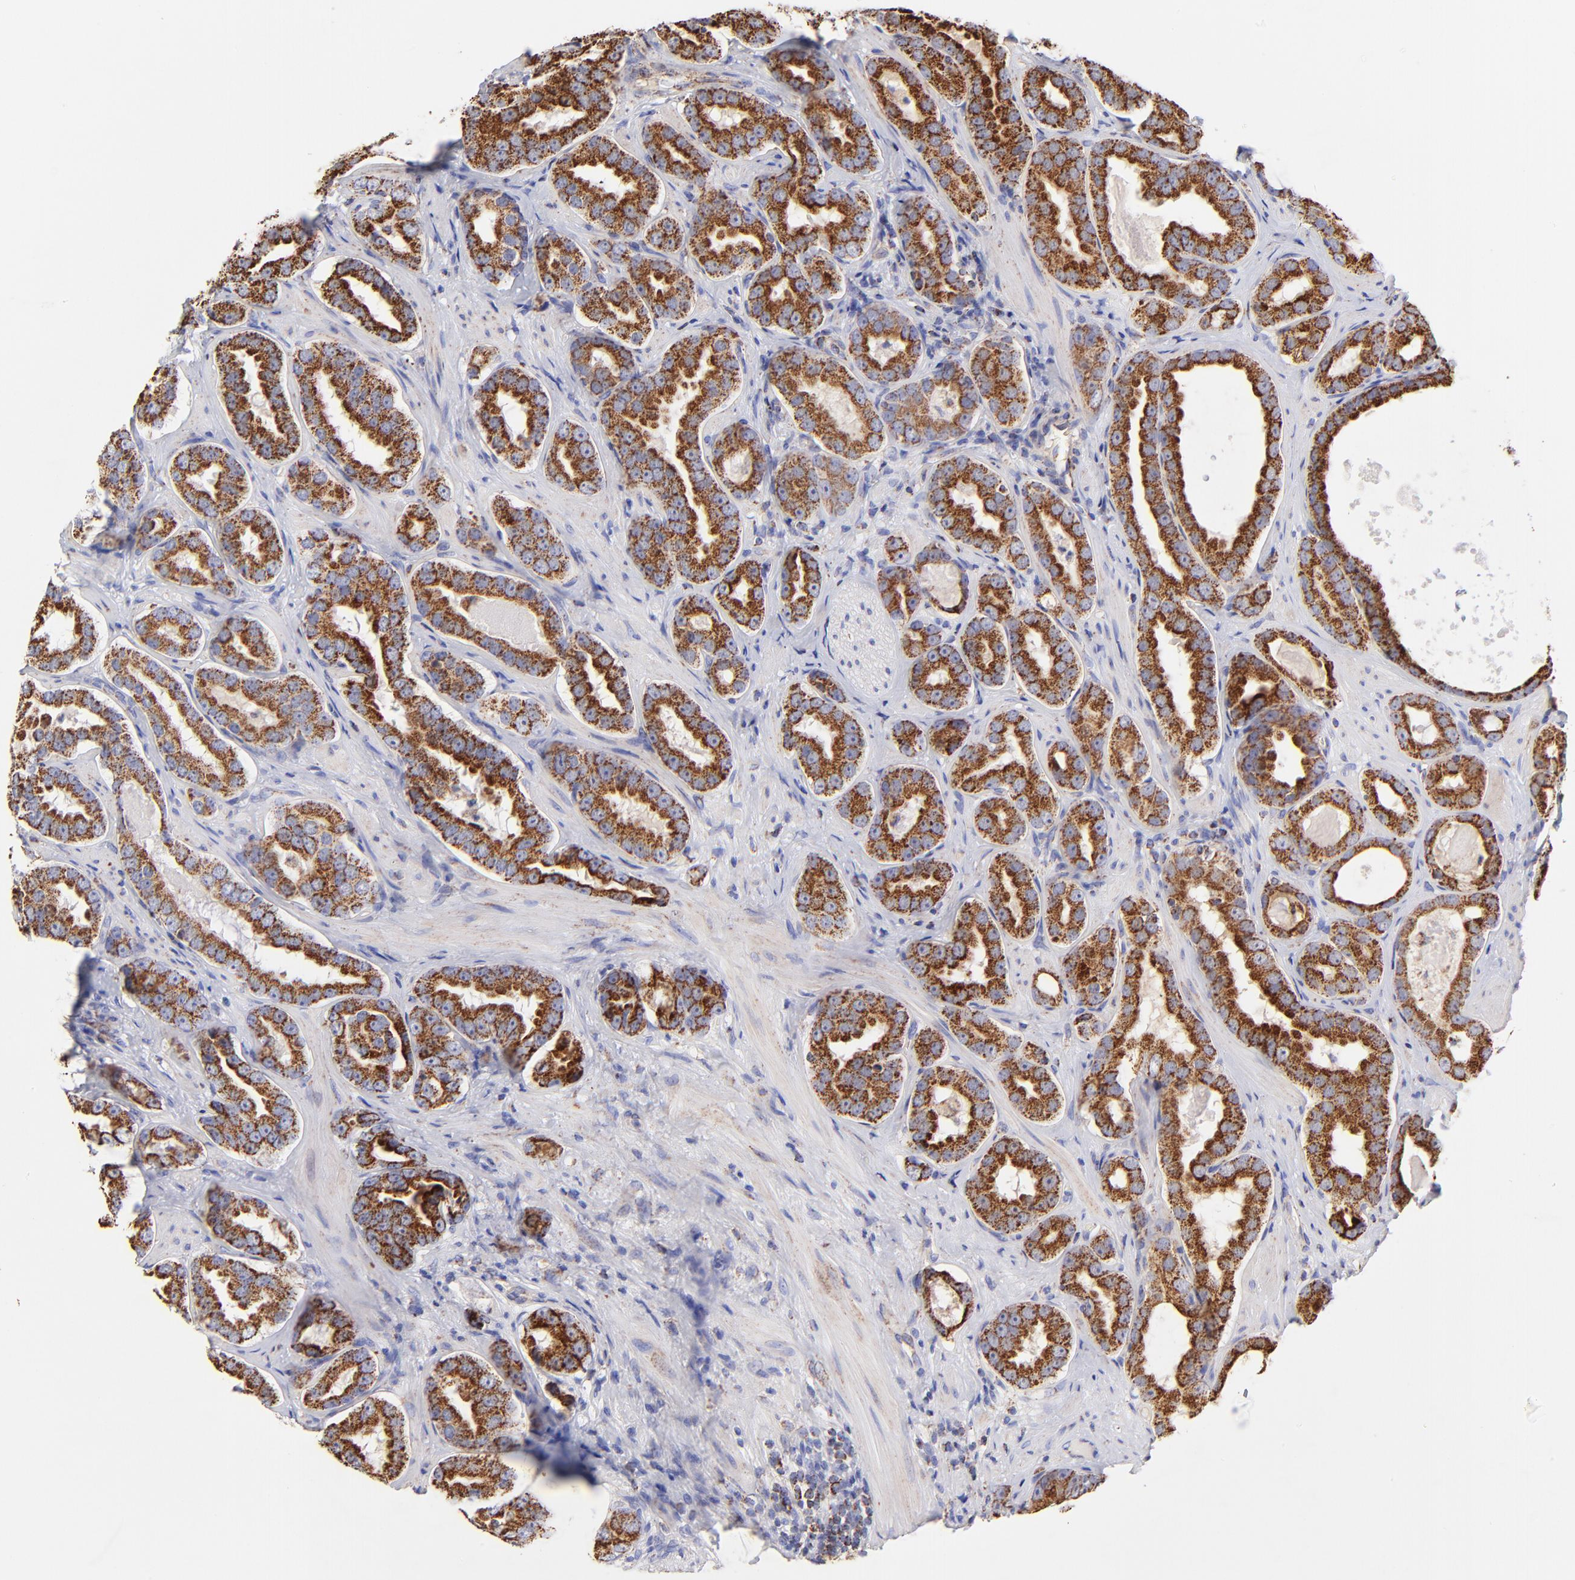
{"staining": {"intensity": "strong", "quantity": ">75%", "location": "cytoplasmic/membranous"}, "tissue": "prostate cancer", "cell_type": "Tumor cells", "image_type": "cancer", "snomed": [{"axis": "morphology", "description": "Adenocarcinoma, Low grade"}, {"axis": "topography", "description": "Prostate"}], "caption": "Strong cytoplasmic/membranous expression is appreciated in approximately >75% of tumor cells in adenocarcinoma (low-grade) (prostate). The protein is shown in brown color, while the nuclei are stained blue.", "gene": "ECH1", "patient": {"sex": "male", "age": 59}}